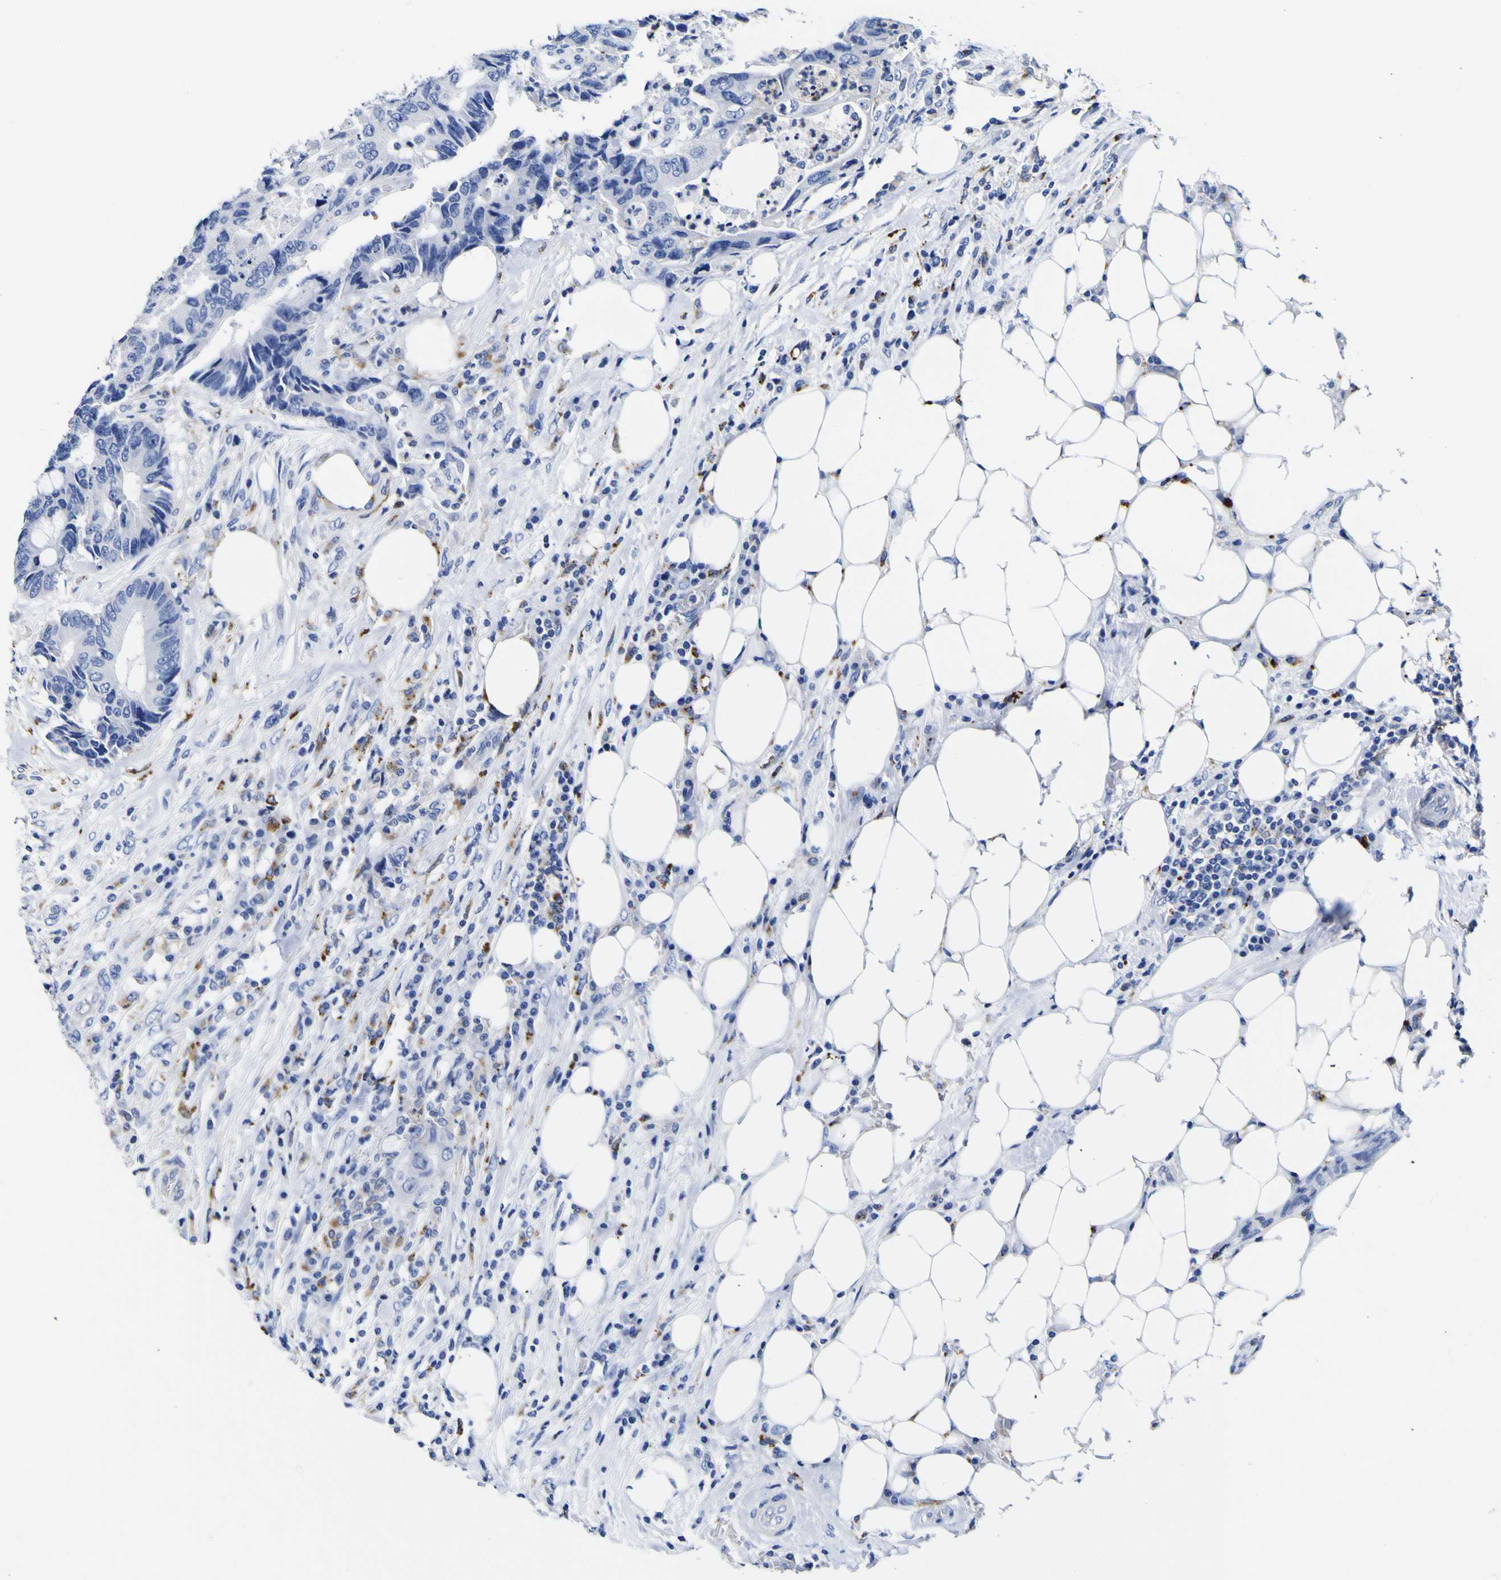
{"staining": {"intensity": "negative", "quantity": "none", "location": "none"}, "tissue": "colorectal cancer", "cell_type": "Tumor cells", "image_type": "cancer", "snomed": [{"axis": "morphology", "description": "Adenocarcinoma, NOS"}, {"axis": "topography", "description": "Colon"}], "caption": "A histopathology image of colorectal cancer (adenocarcinoma) stained for a protein displays no brown staining in tumor cells. (DAB IHC, high magnification).", "gene": "HLA-DQA1", "patient": {"sex": "male", "age": 71}}